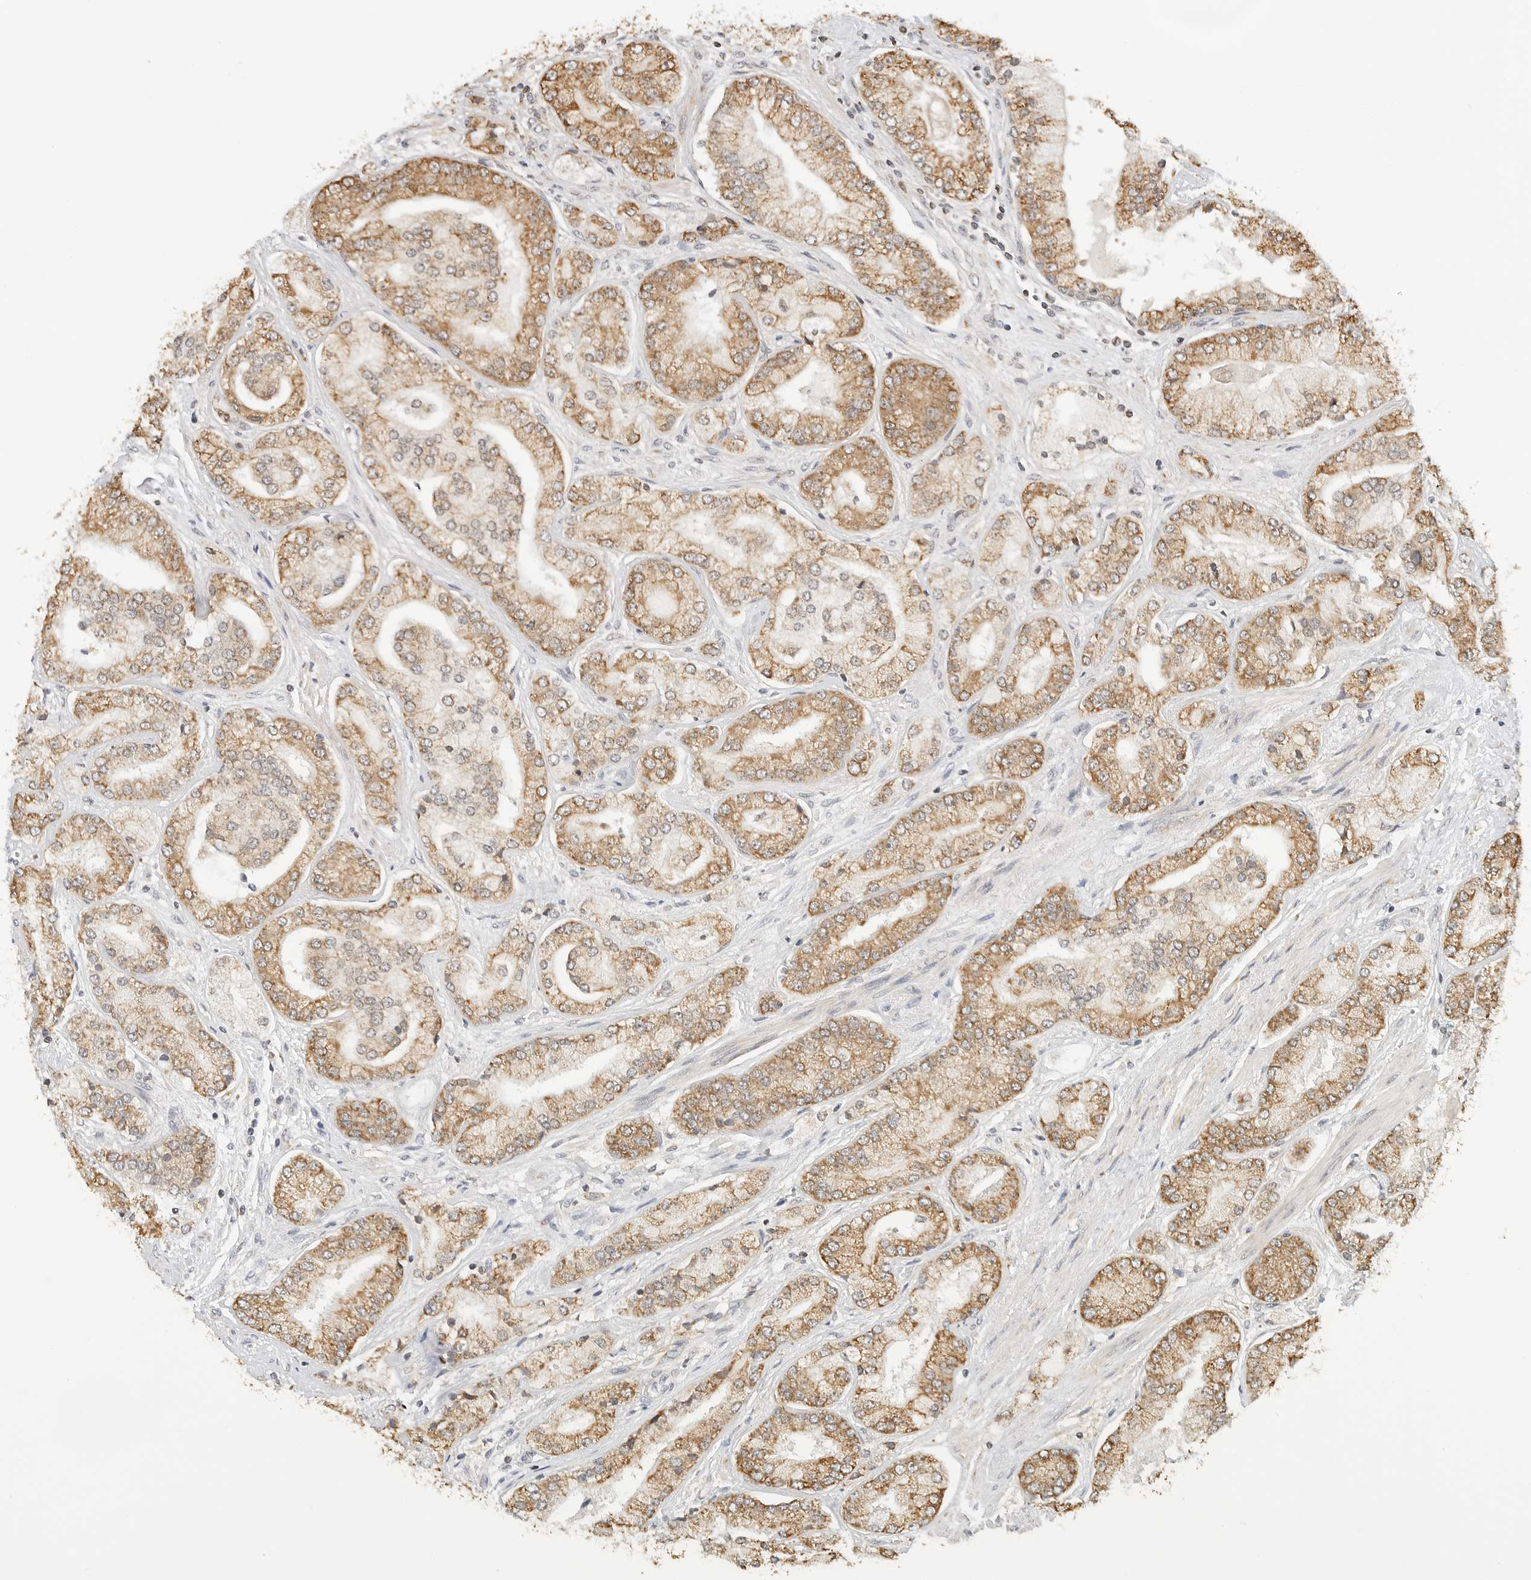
{"staining": {"intensity": "moderate", "quantity": ">75%", "location": "cytoplasmic/membranous"}, "tissue": "prostate cancer", "cell_type": "Tumor cells", "image_type": "cancer", "snomed": [{"axis": "morphology", "description": "Adenocarcinoma, High grade"}, {"axis": "topography", "description": "Prostate"}], "caption": "Immunohistochemistry photomicrograph of neoplastic tissue: human prostate high-grade adenocarcinoma stained using IHC shows medium levels of moderate protein expression localized specifically in the cytoplasmic/membranous of tumor cells, appearing as a cytoplasmic/membranous brown color.", "gene": "ATL1", "patient": {"sex": "male", "age": 58}}